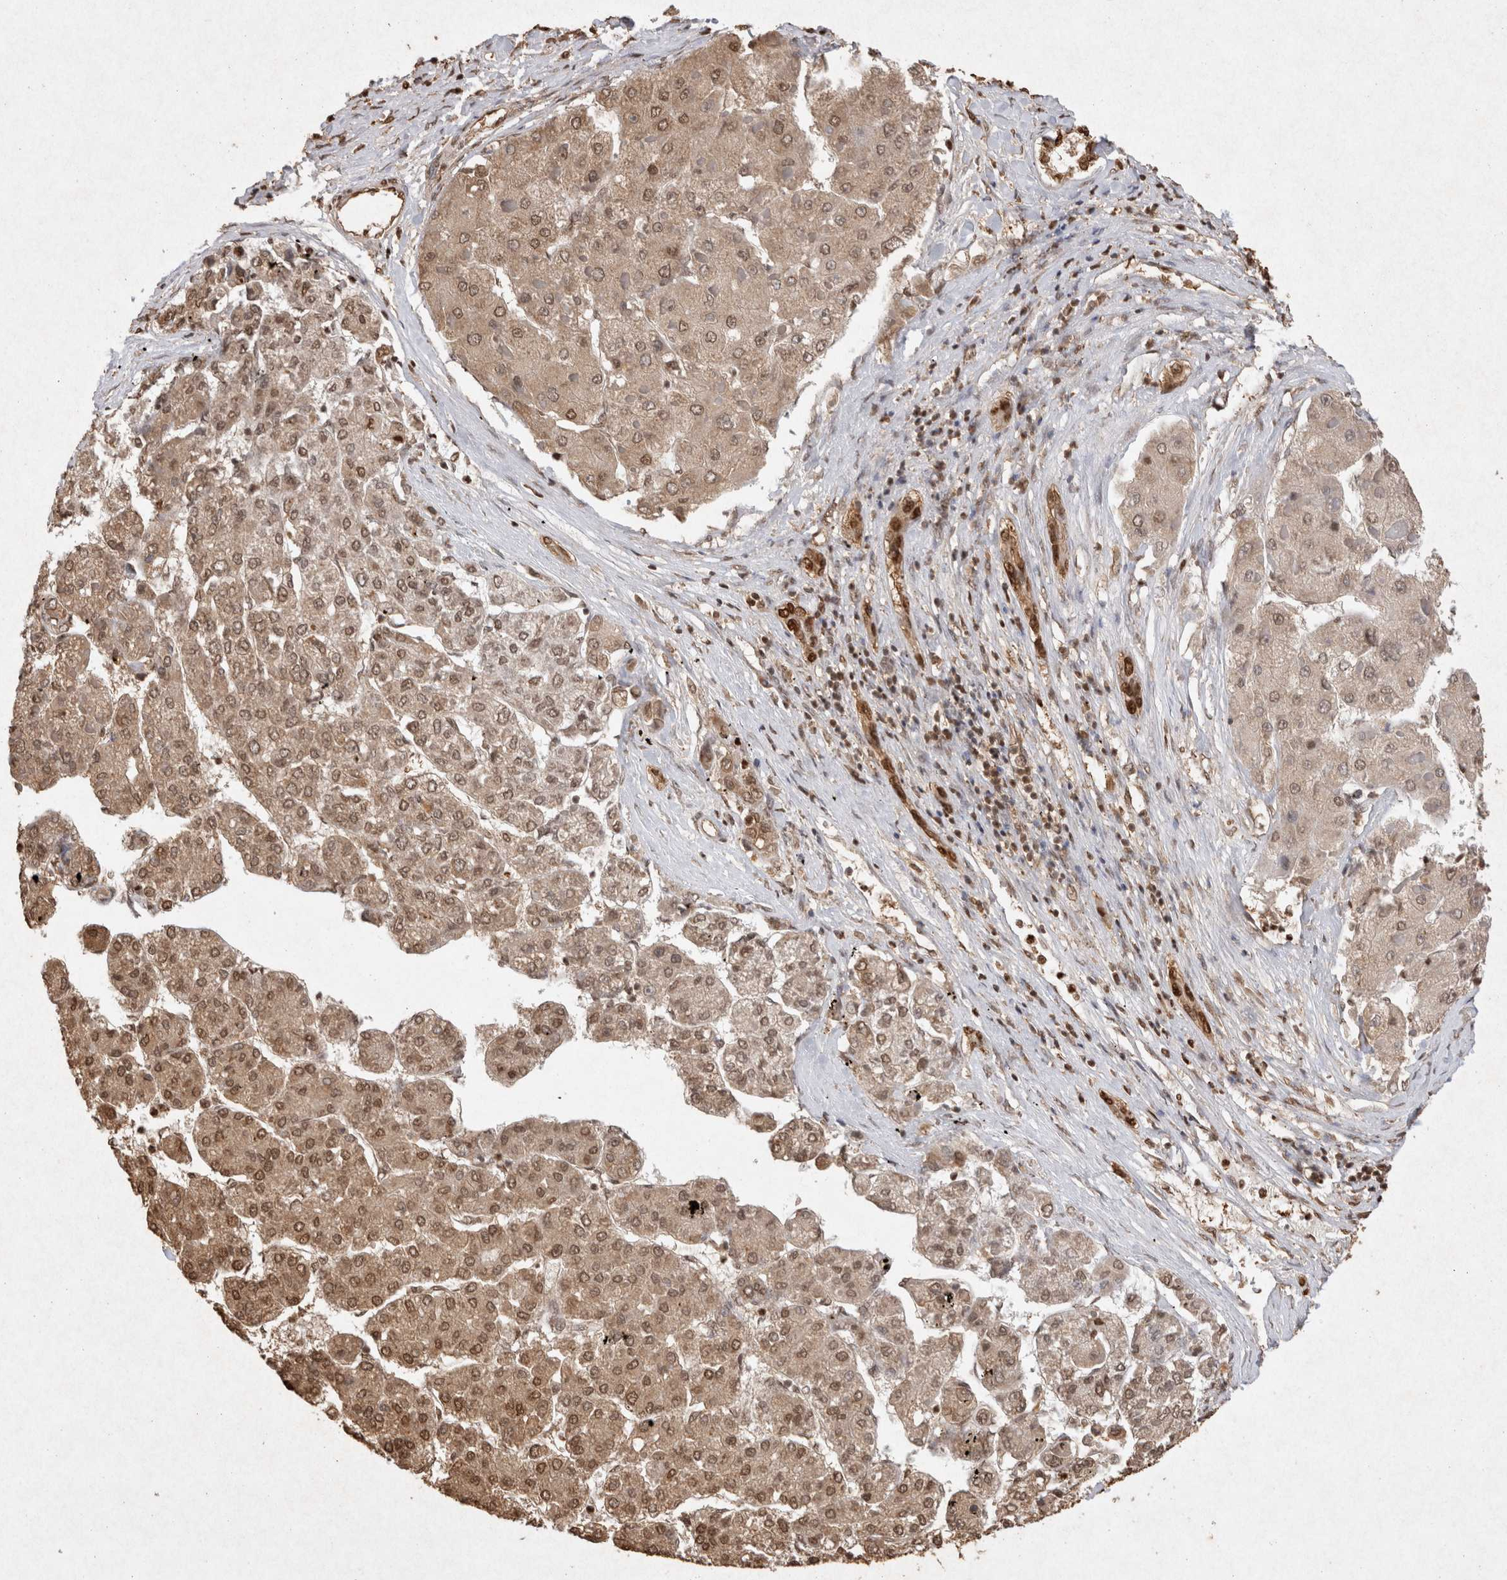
{"staining": {"intensity": "moderate", "quantity": ">75%", "location": "cytoplasmic/membranous,nuclear"}, "tissue": "liver cancer", "cell_type": "Tumor cells", "image_type": "cancer", "snomed": [{"axis": "morphology", "description": "Carcinoma, Hepatocellular, NOS"}, {"axis": "topography", "description": "Liver"}], "caption": "Liver hepatocellular carcinoma stained with immunohistochemistry (IHC) demonstrates moderate cytoplasmic/membranous and nuclear expression in about >75% of tumor cells. (IHC, brightfield microscopy, high magnification).", "gene": "HDGF", "patient": {"sex": "female", "age": 73}}